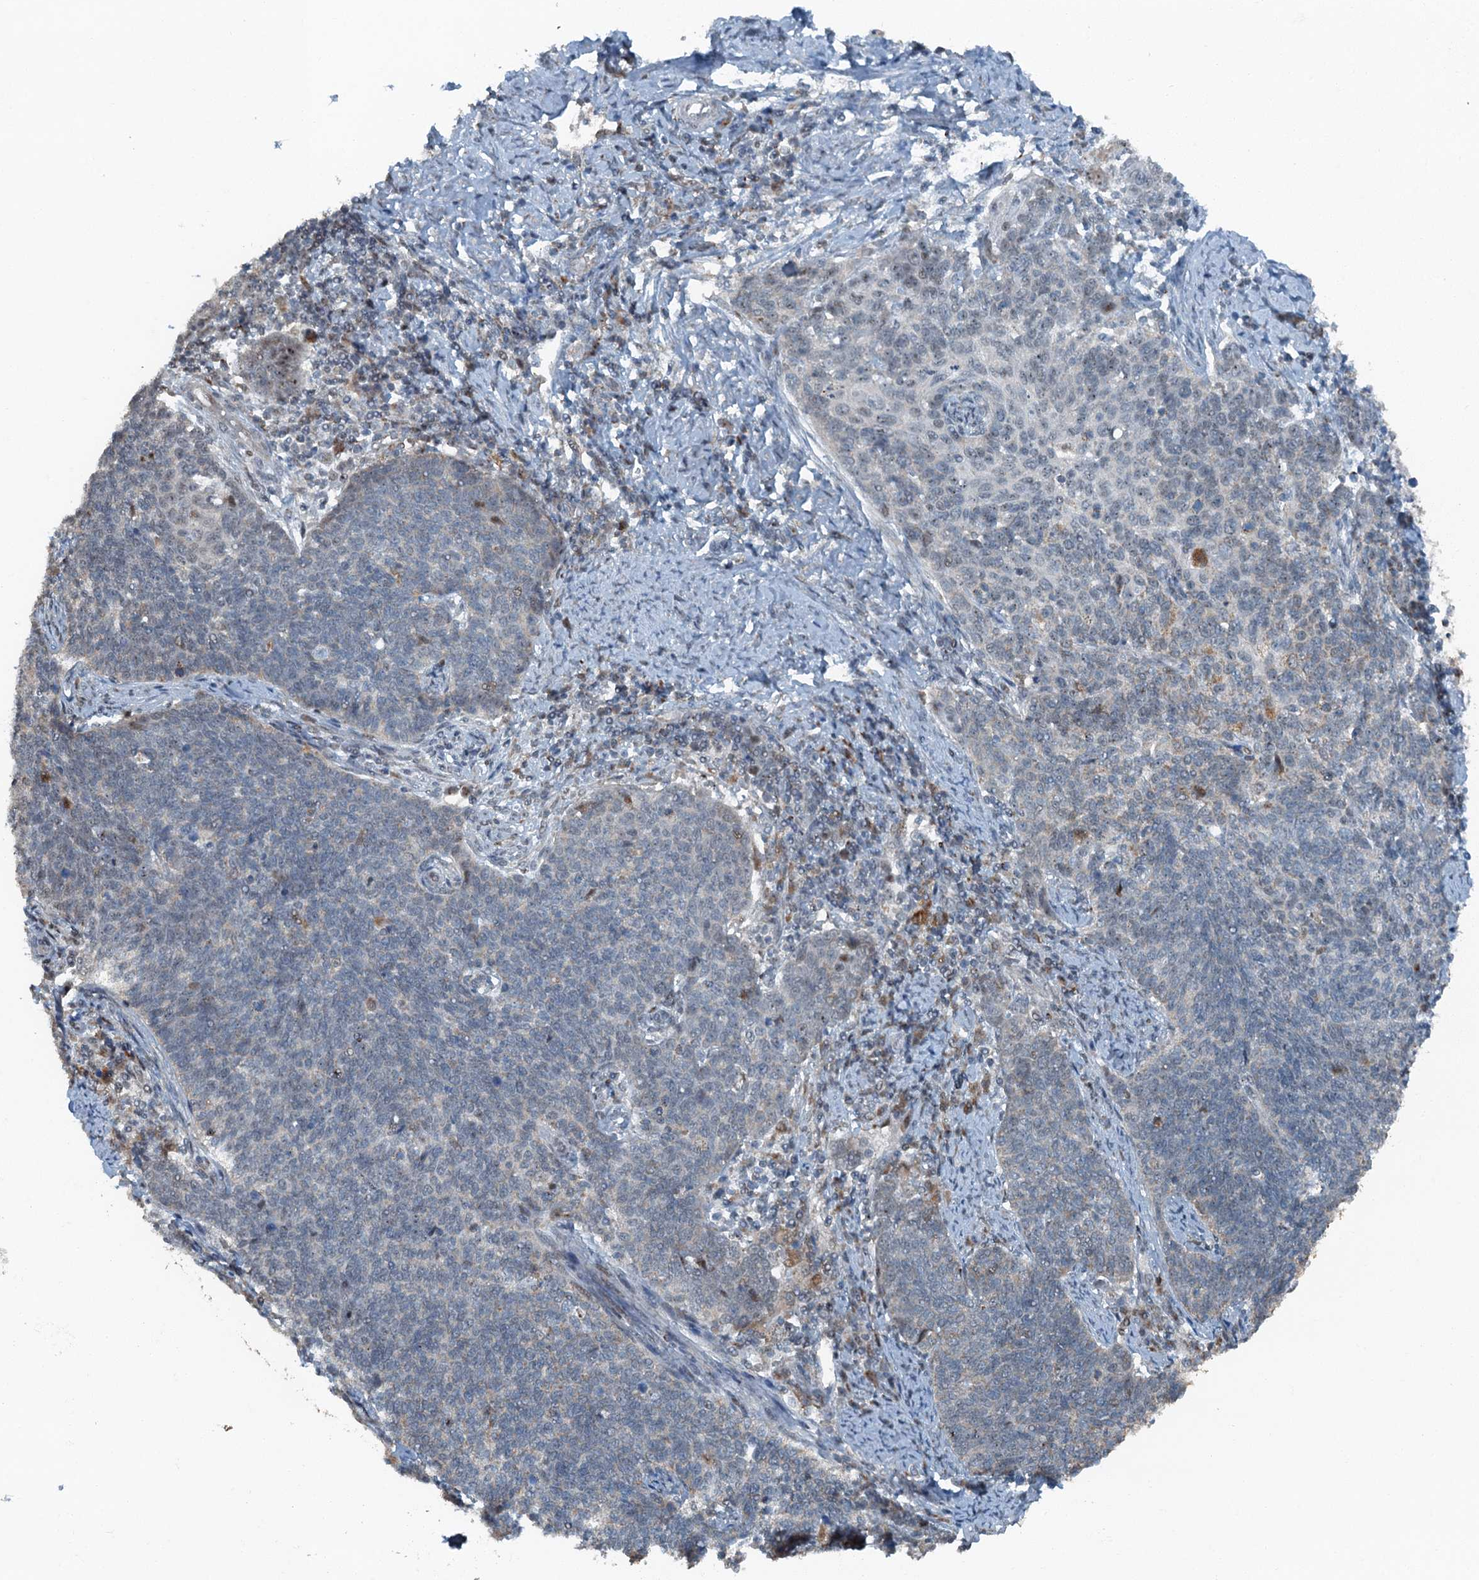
{"staining": {"intensity": "weak", "quantity": "25%-75%", "location": "cytoplasmic/membranous"}, "tissue": "cervical cancer", "cell_type": "Tumor cells", "image_type": "cancer", "snomed": [{"axis": "morphology", "description": "Squamous cell carcinoma, NOS"}, {"axis": "topography", "description": "Cervix"}], "caption": "The image displays staining of cervical squamous cell carcinoma, revealing weak cytoplasmic/membranous protein positivity (brown color) within tumor cells.", "gene": "BMERB1", "patient": {"sex": "female", "age": 39}}